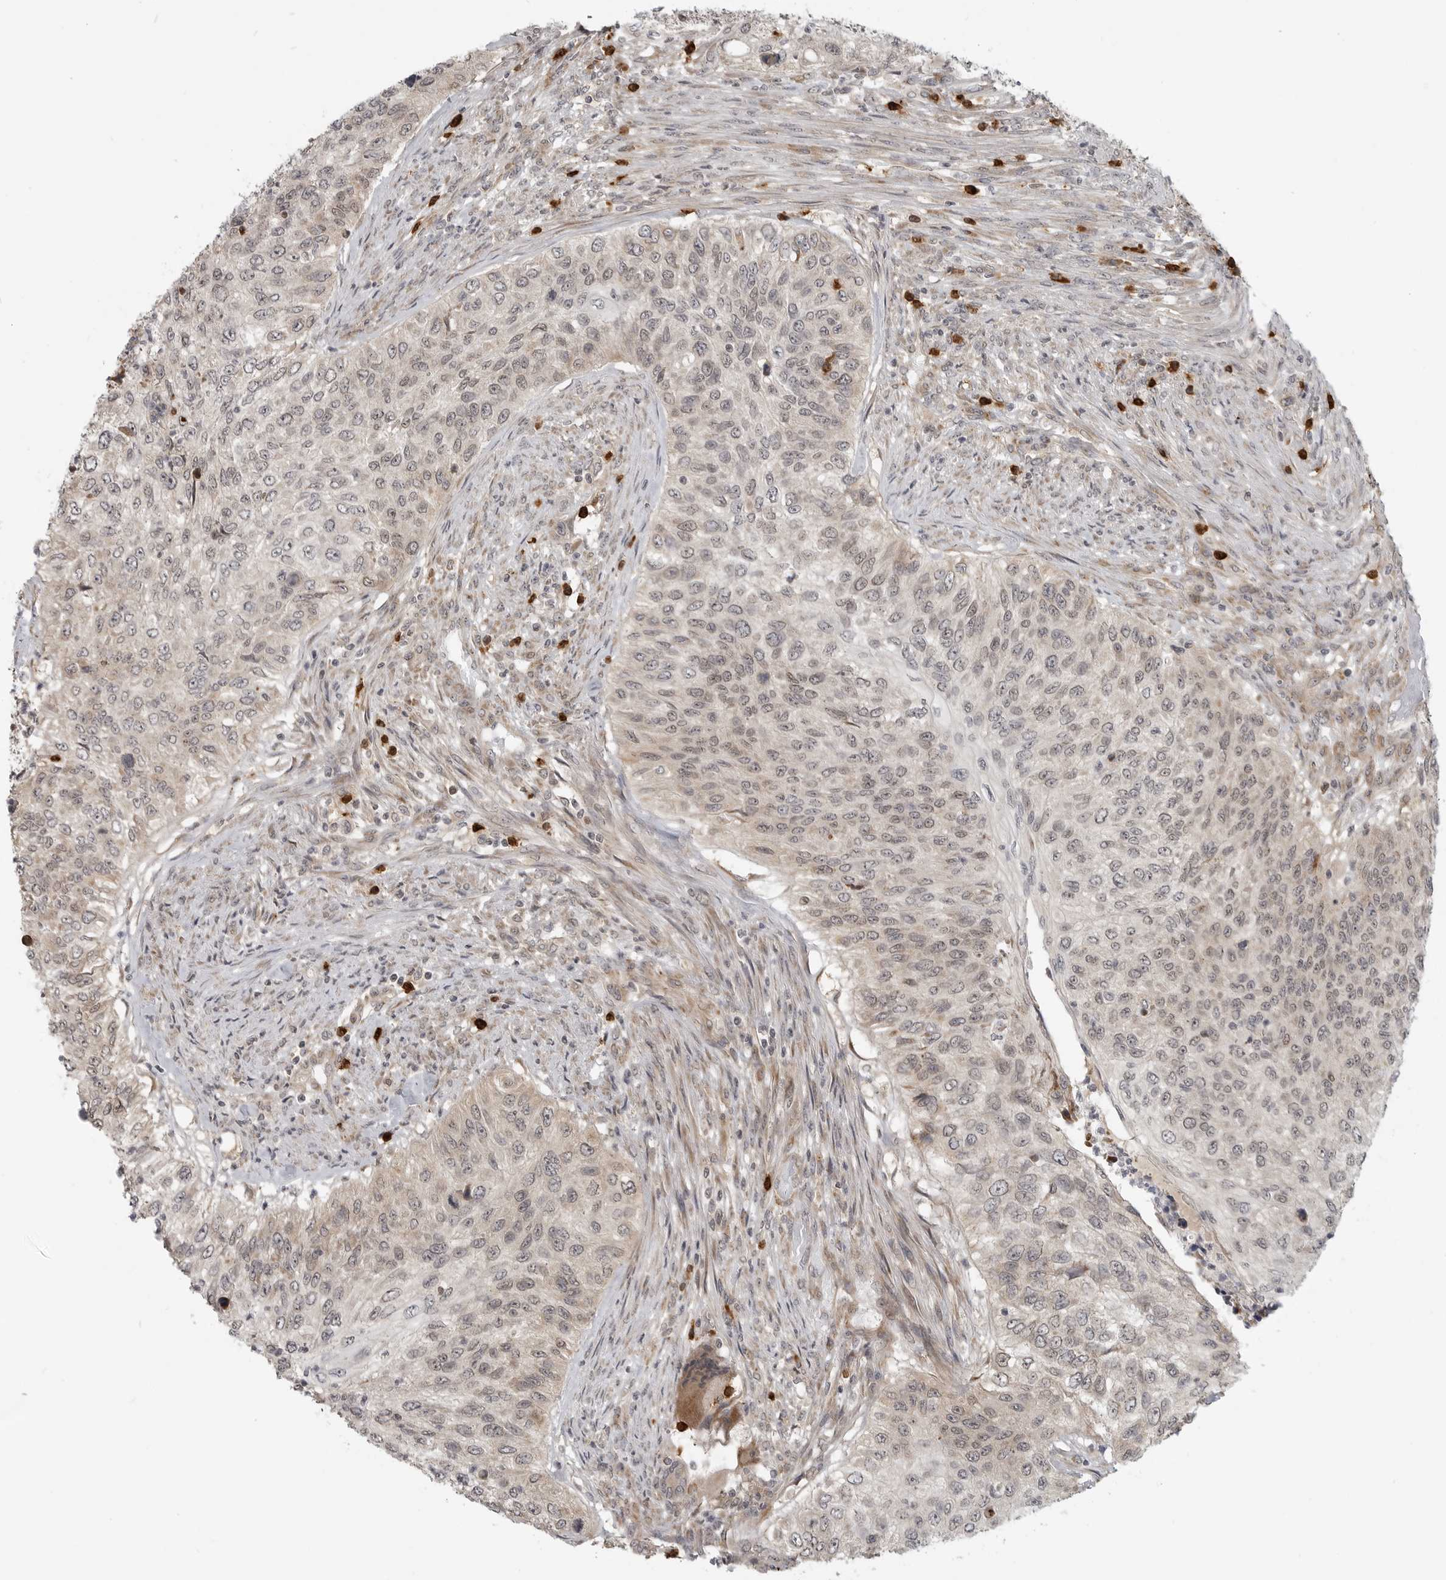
{"staining": {"intensity": "weak", "quantity": ">75%", "location": "cytoplasmic/membranous,nuclear"}, "tissue": "urothelial cancer", "cell_type": "Tumor cells", "image_type": "cancer", "snomed": [{"axis": "morphology", "description": "Urothelial carcinoma, High grade"}, {"axis": "topography", "description": "Urinary bladder"}], "caption": "The histopathology image shows immunohistochemical staining of urothelial carcinoma (high-grade). There is weak cytoplasmic/membranous and nuclear expression is present in approximately >75% of tumor cells.", "gene": "CEP295NL", "patient": {"sex": "female", "age": 60}}